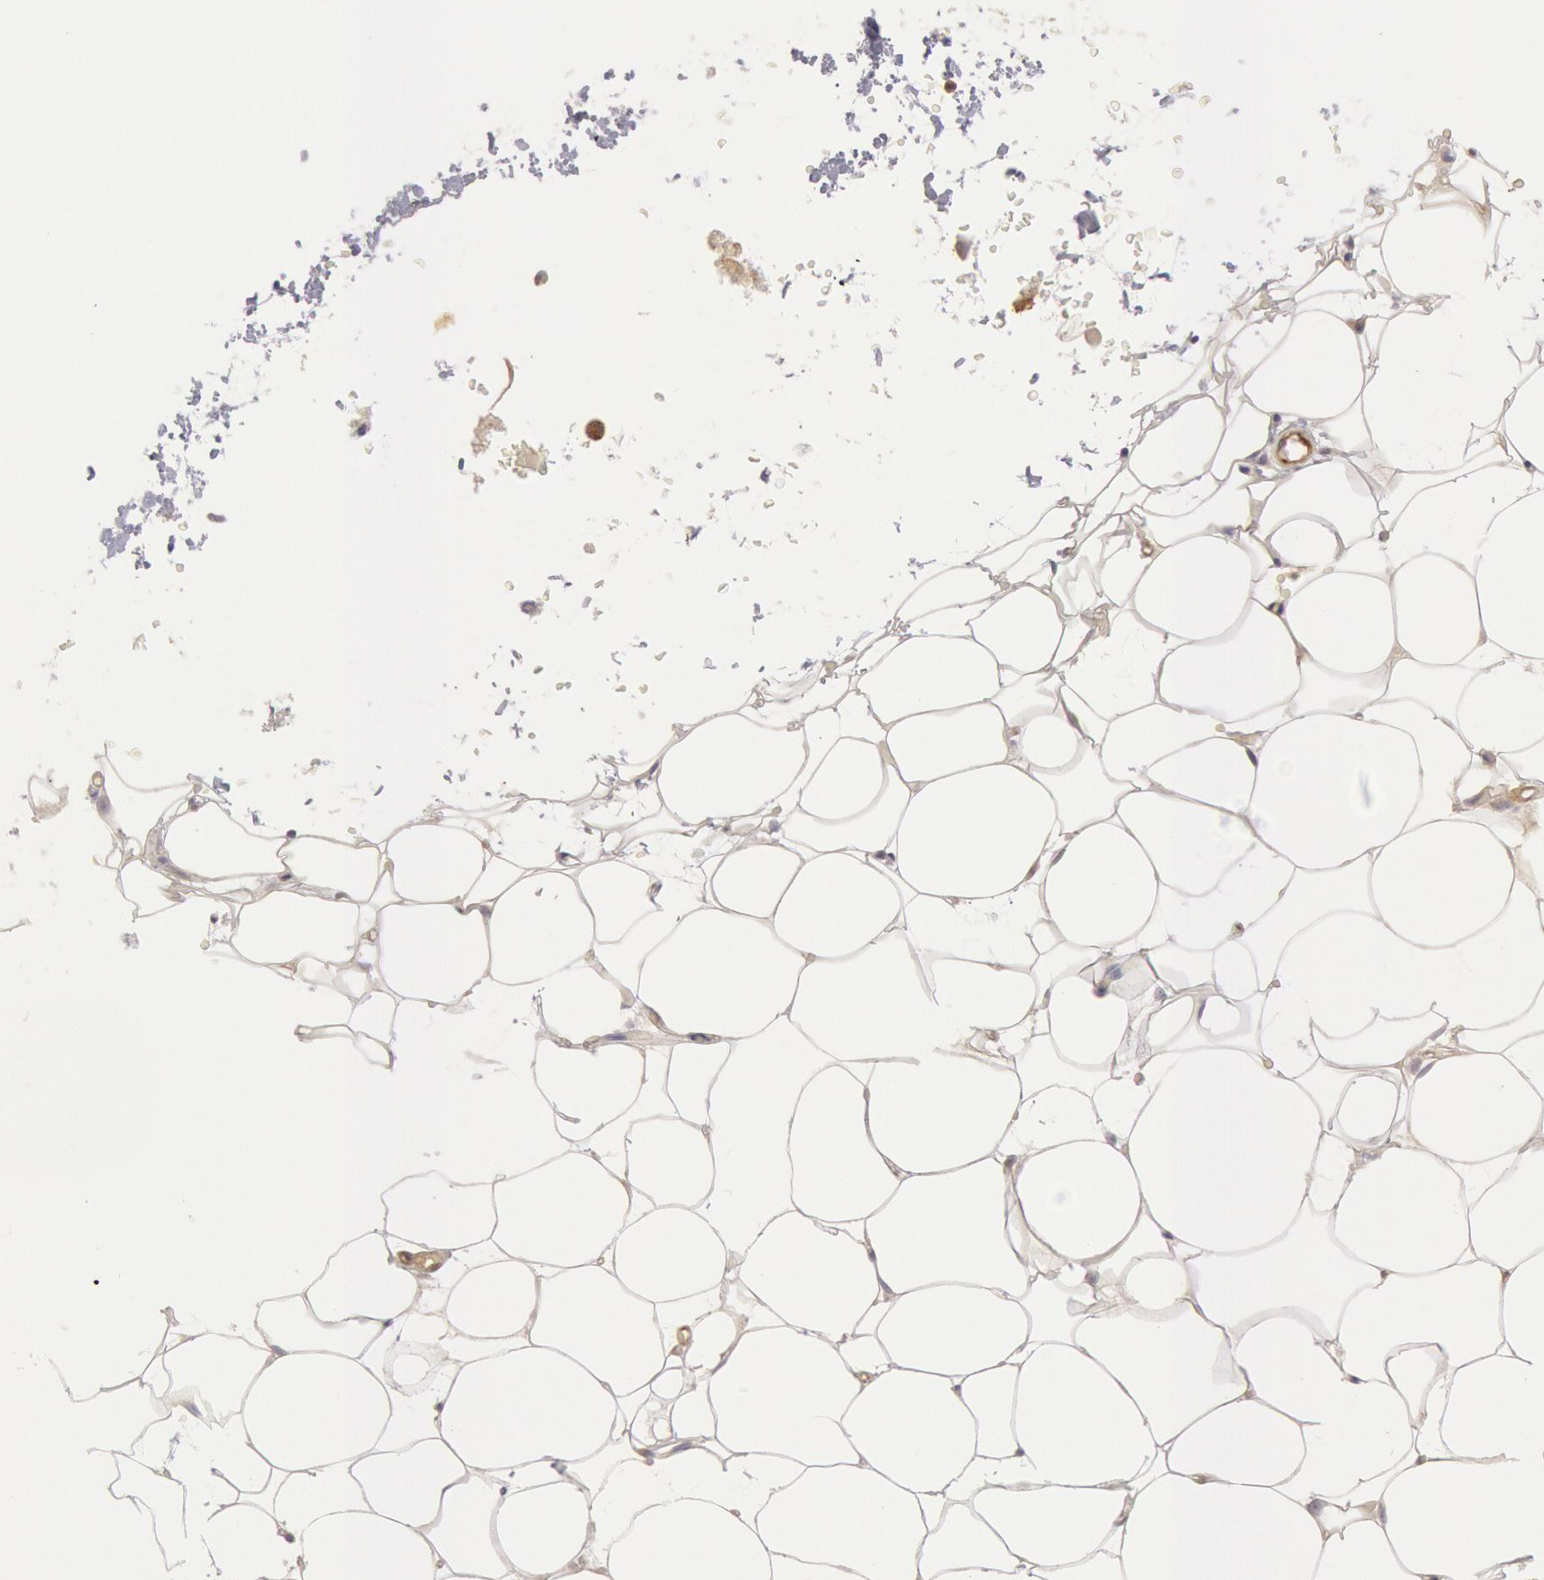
{"staining": {"intensity": "weak", "quantity": "<25%", "location": "cytoplasmic/membranous"}, "tissue": "adipose tissue", "cell_type": "Adipocytes", "image_type": "normal", "snomed": [{"axis": "morphology", "description": "Normal tissue, NOS"}, {"axis": "morphology", "description": "Fibrosis, NOS"}, {"axis": "topography", "description": "Breast"}], "caption": "Immunohistochemistry (IHC) image of benign adipose tissue stained for a protein (brown), which displays no staining in adipocytes. The staining was performed using DAB (3,3'-diaminobenzidine) to visualize the protein expression in brown, while the nuclei were stained in blue with hematoxylin (Magnification: 20x).", "gene": "PIK3R1", "patient": {"sex": "female", "age": 24}}